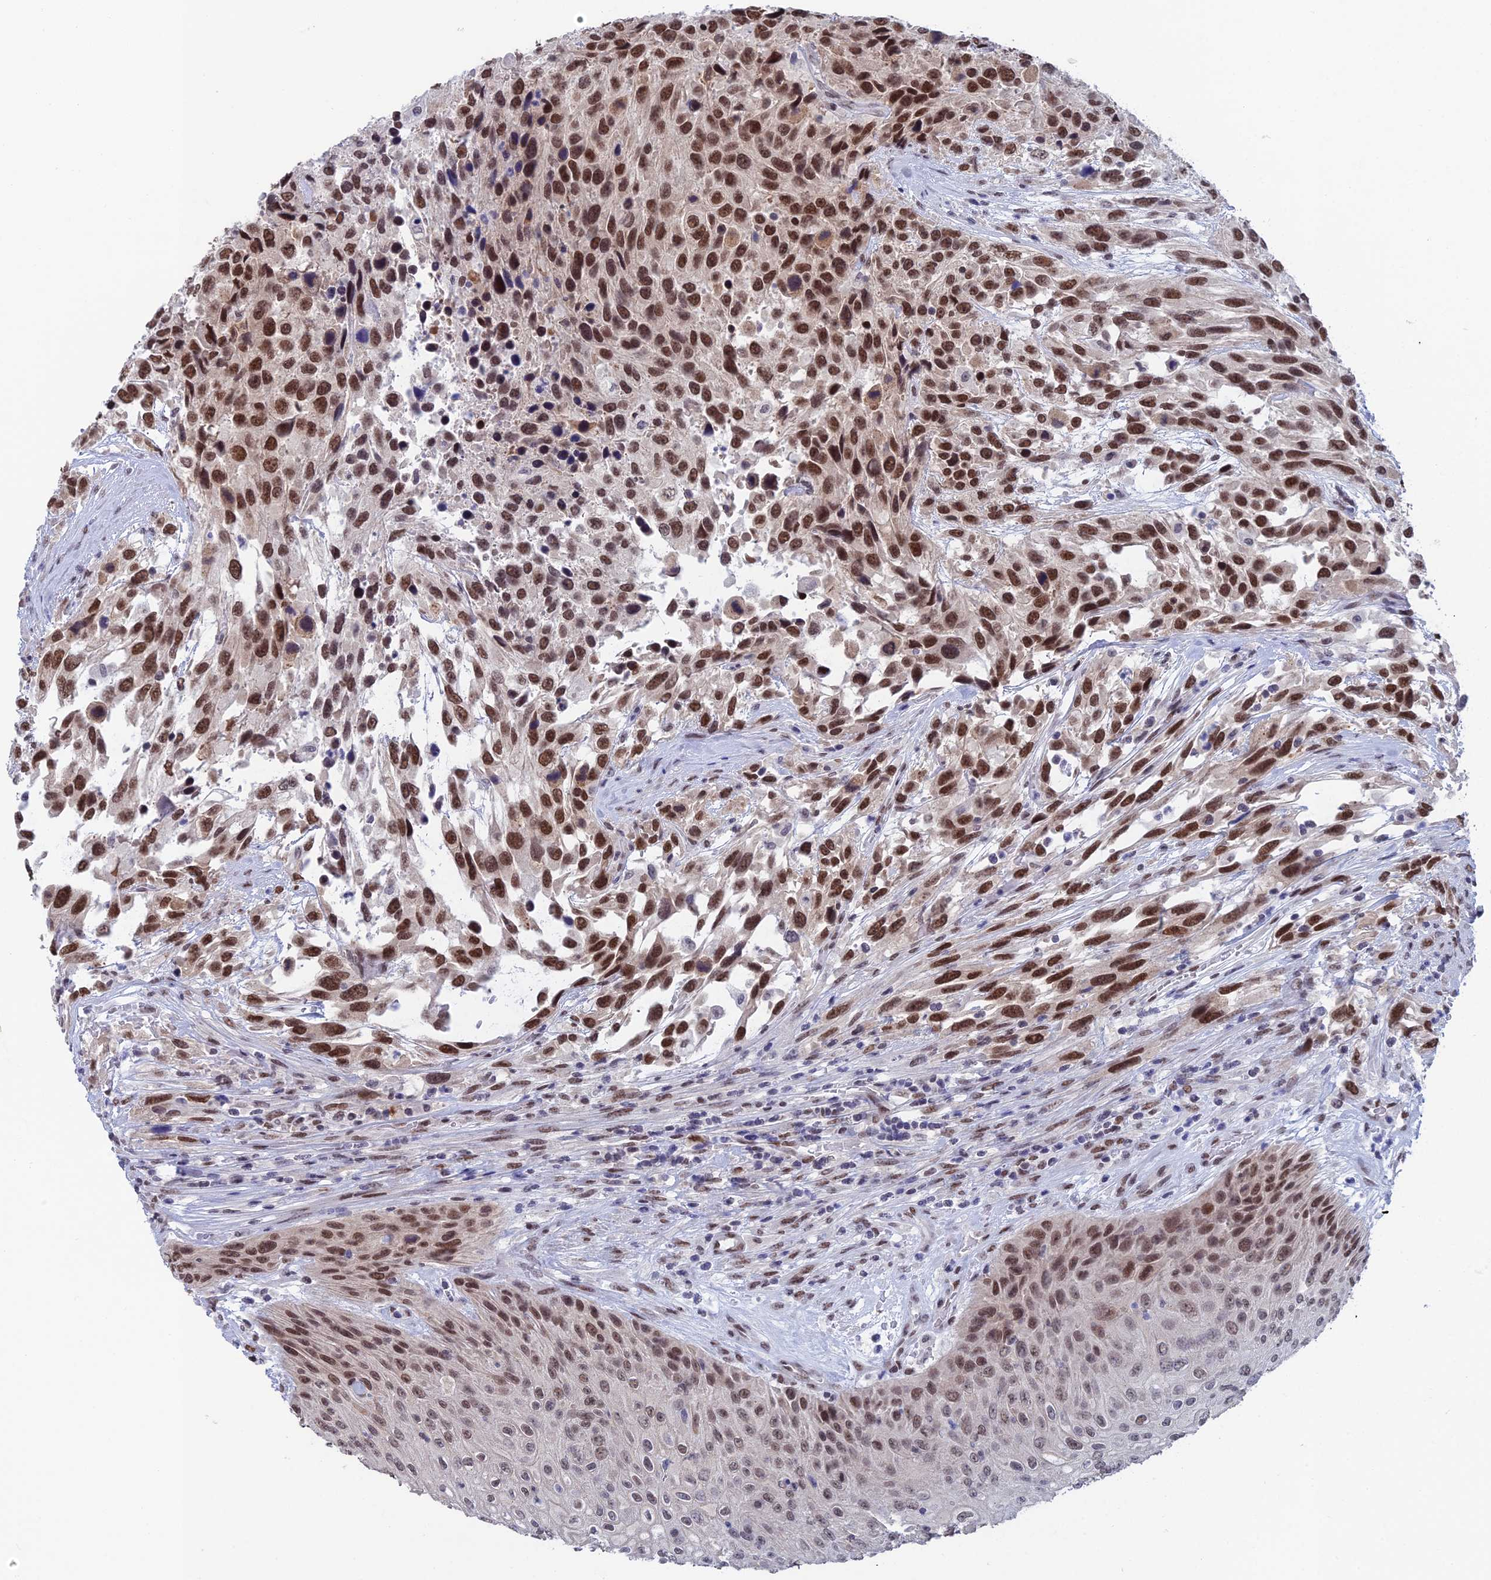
{"staining": {"intensity": "strong", "quantity": ">75%", "location": "nuclear"}, "tissue": "urothelial cancer", "cell_type": "Tumor cells", "image_type": "cancer", "snomed": [{"axis": "morphology", "description": "Urothelial carcinoma, High grade"}, {"axis": "topography", "description": "Urinary bladder"}], "caption": "Urothelial carcinoma (high-grade) stained for a protein (brown) reveals strong nuclear positive staining in about >75% of tumor cells.", "gene": "NABP2", "patient": {"sex": "female", "age": 70}}